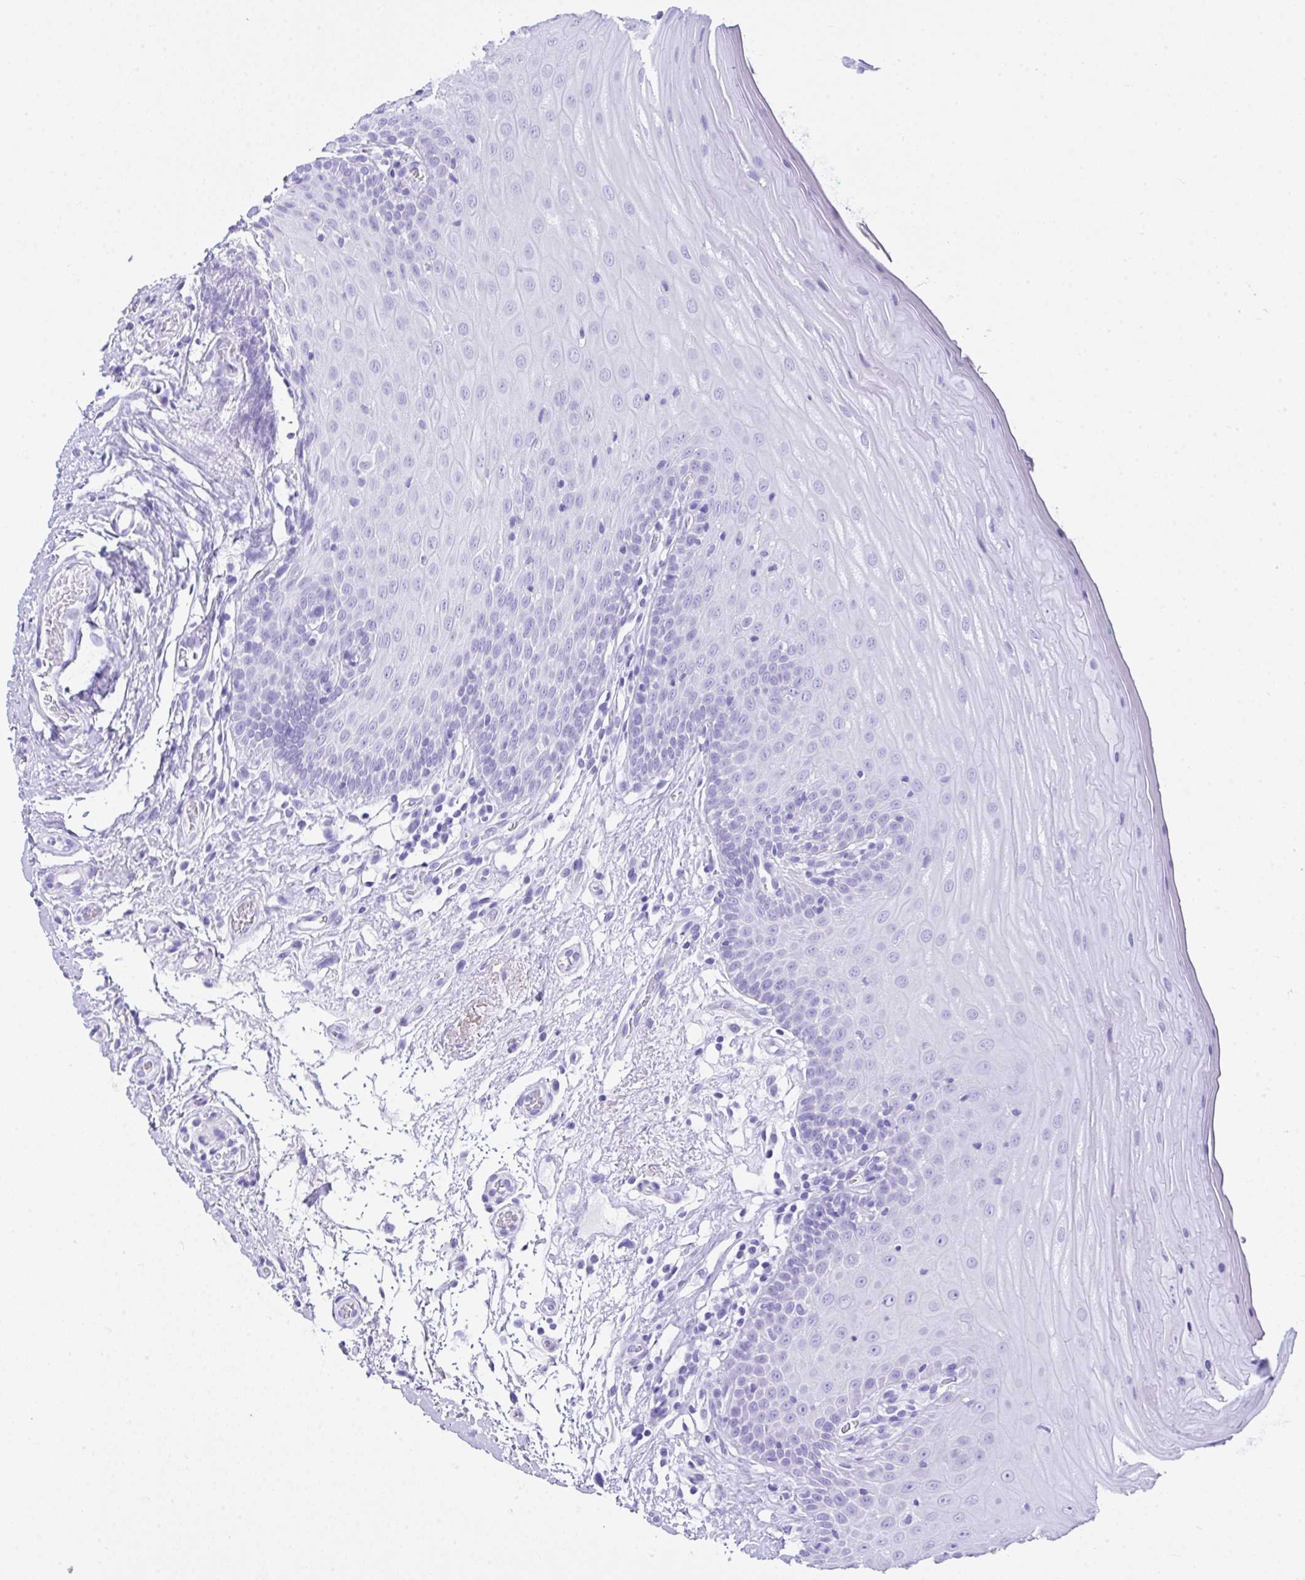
{"staining": {"intensity": "negative", "quantity": "none", "location": "none"}, "tissue": "oral mucosa", "cell_type": "Squamous epithelial cells", "image_type": "normal", "snomed": [{"axis": "morphology", "description": "Normal tissue, NOS"}, {"axis": "topography", "description": "Oral tissue"}, {"axis": "topography", "description": "Tounge, NOS"}, {"axis": "topography", "description": "Head-Neck"}], "caption": "Photomicrograph shows no protein positivity in squamous epithelial cells of unremarkable oral mucosa. (Stains: DAB (3,3'-diaminobenzidine) immunohistochemistry (IHC) with hematoxylin counter stain, Microscopy: brightfield microscopy at high magnification).", "gene": "LGALS4", "patient": {"sex": "female", "age": 84}}